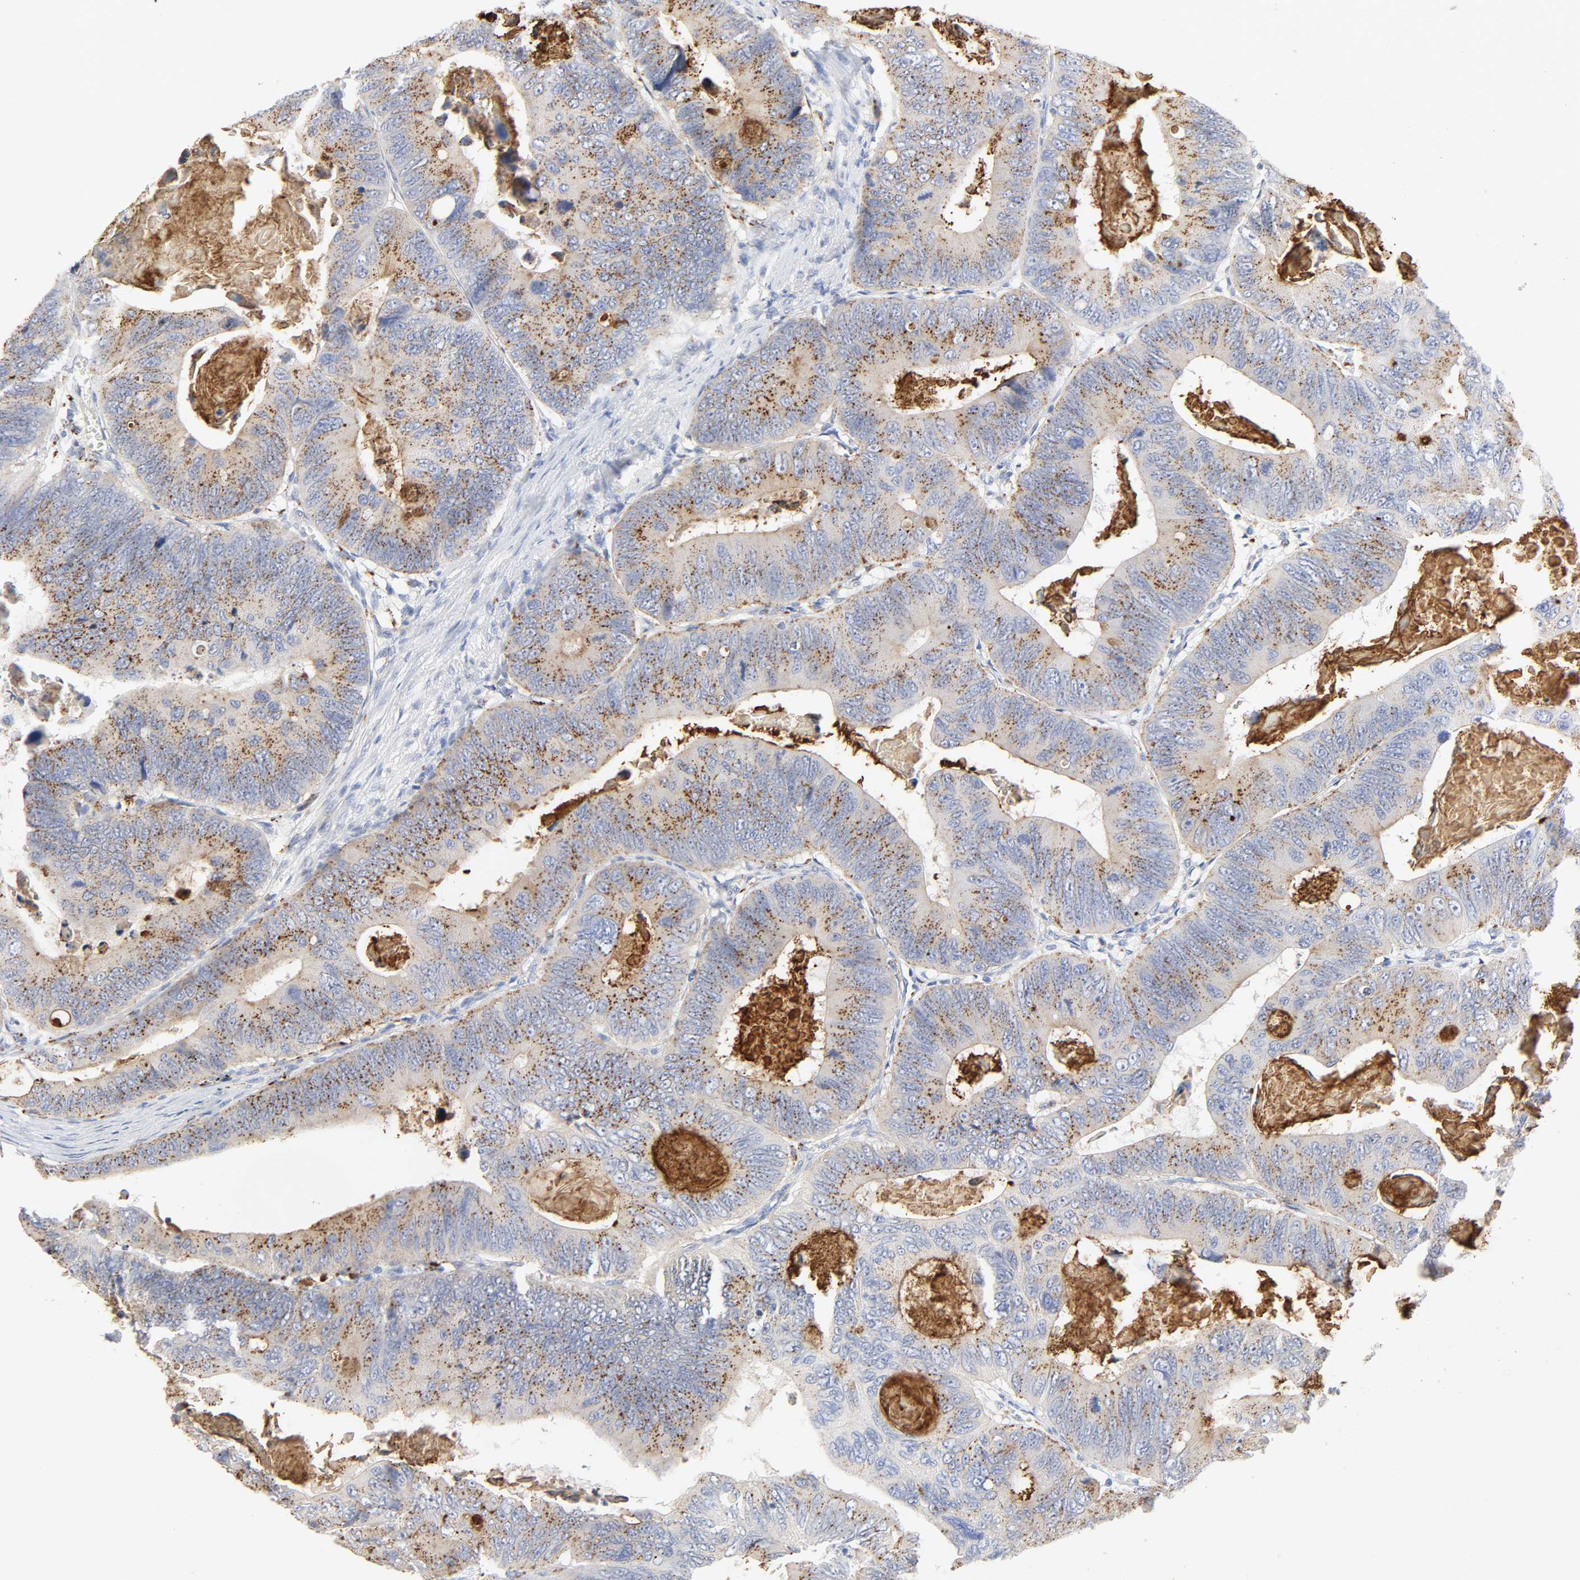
{"staining": {"intensity": "moderate", "quantity": ">75%", "location": "cytoplasmic/membranous"}, "tissue": "colorectal cancer", "cell_type": "Tumor cells", "image_type": "cancer", "snomed": [{"axis": "morphology", "description": "Adenocarcinoma, NOS"}, {"axis": "topography", "description": "Colon"}], "caption": "The photomicrograph exhibits immunohistochemical staining of adenocarcinoma (colorectal). There is moderate cytoplasmic/membranous expression is seen in approximately >75% of tumor cells. The staining was performed using DAB (3,3'-diaminobenzidine) to visualize the protein expression in brown, while the nuclei were stained in blue with hematoxylin (Magnification: 20x).", "gene": "MAGEB17", "patient": {"sex": "female", "age": 55}}